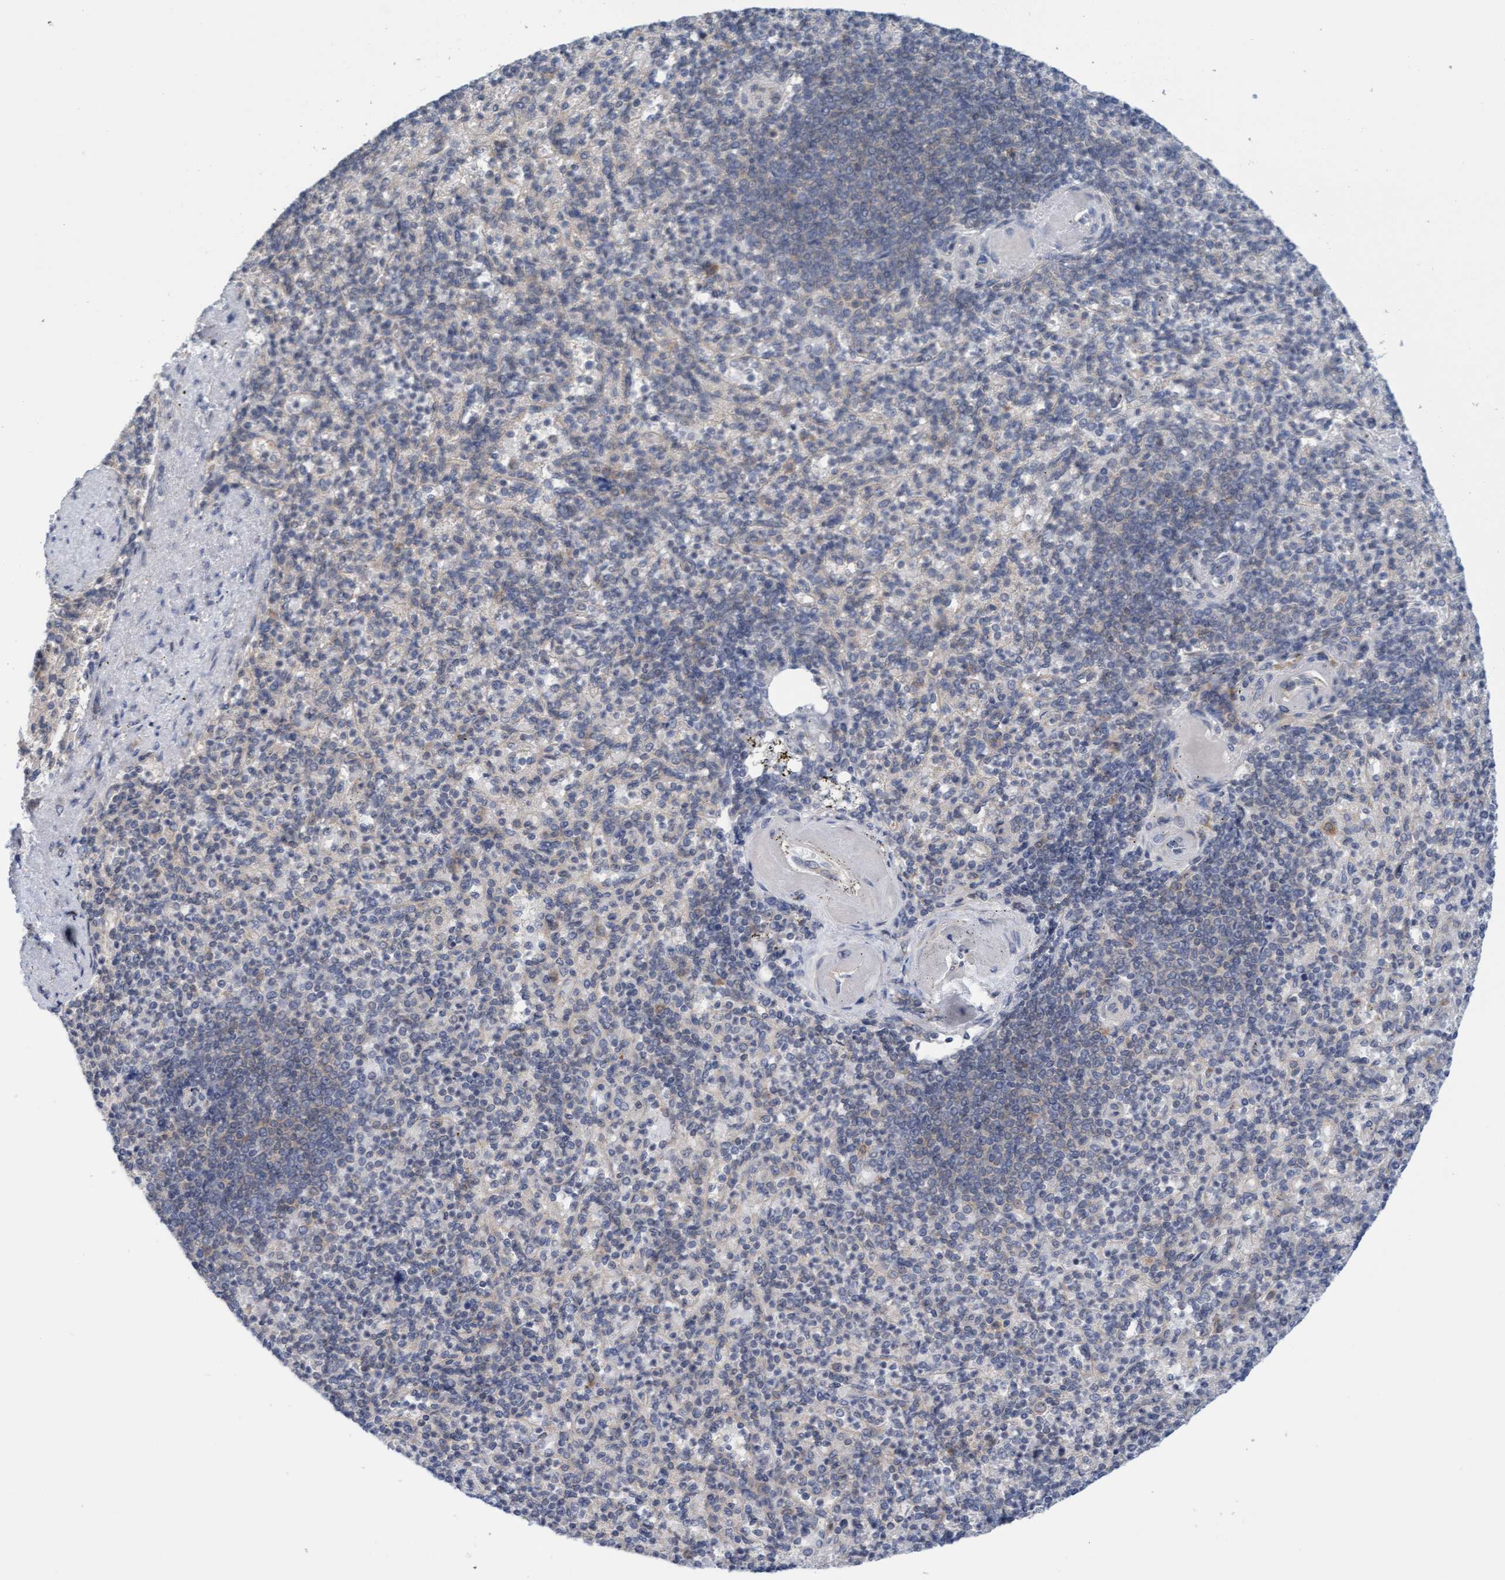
{"staining": {"intensity": "weak", "quantity": "<25%", "location": "cytoplasmic/membranous"}, "tissue": "spleen", "cell_type": "Cells in red pulp", "image_type": "normal", "snomed": [{"axis": "morphology", "description": "Normal tissue, NOS"}, {"axis": "topography", "description": "Spleen"}], "caption": "An image of spleen stained for a protein shows no brown staining in cells in red pulp.", "gene": "AMZ2", "patient": {"sex": "female", "age": 74}}